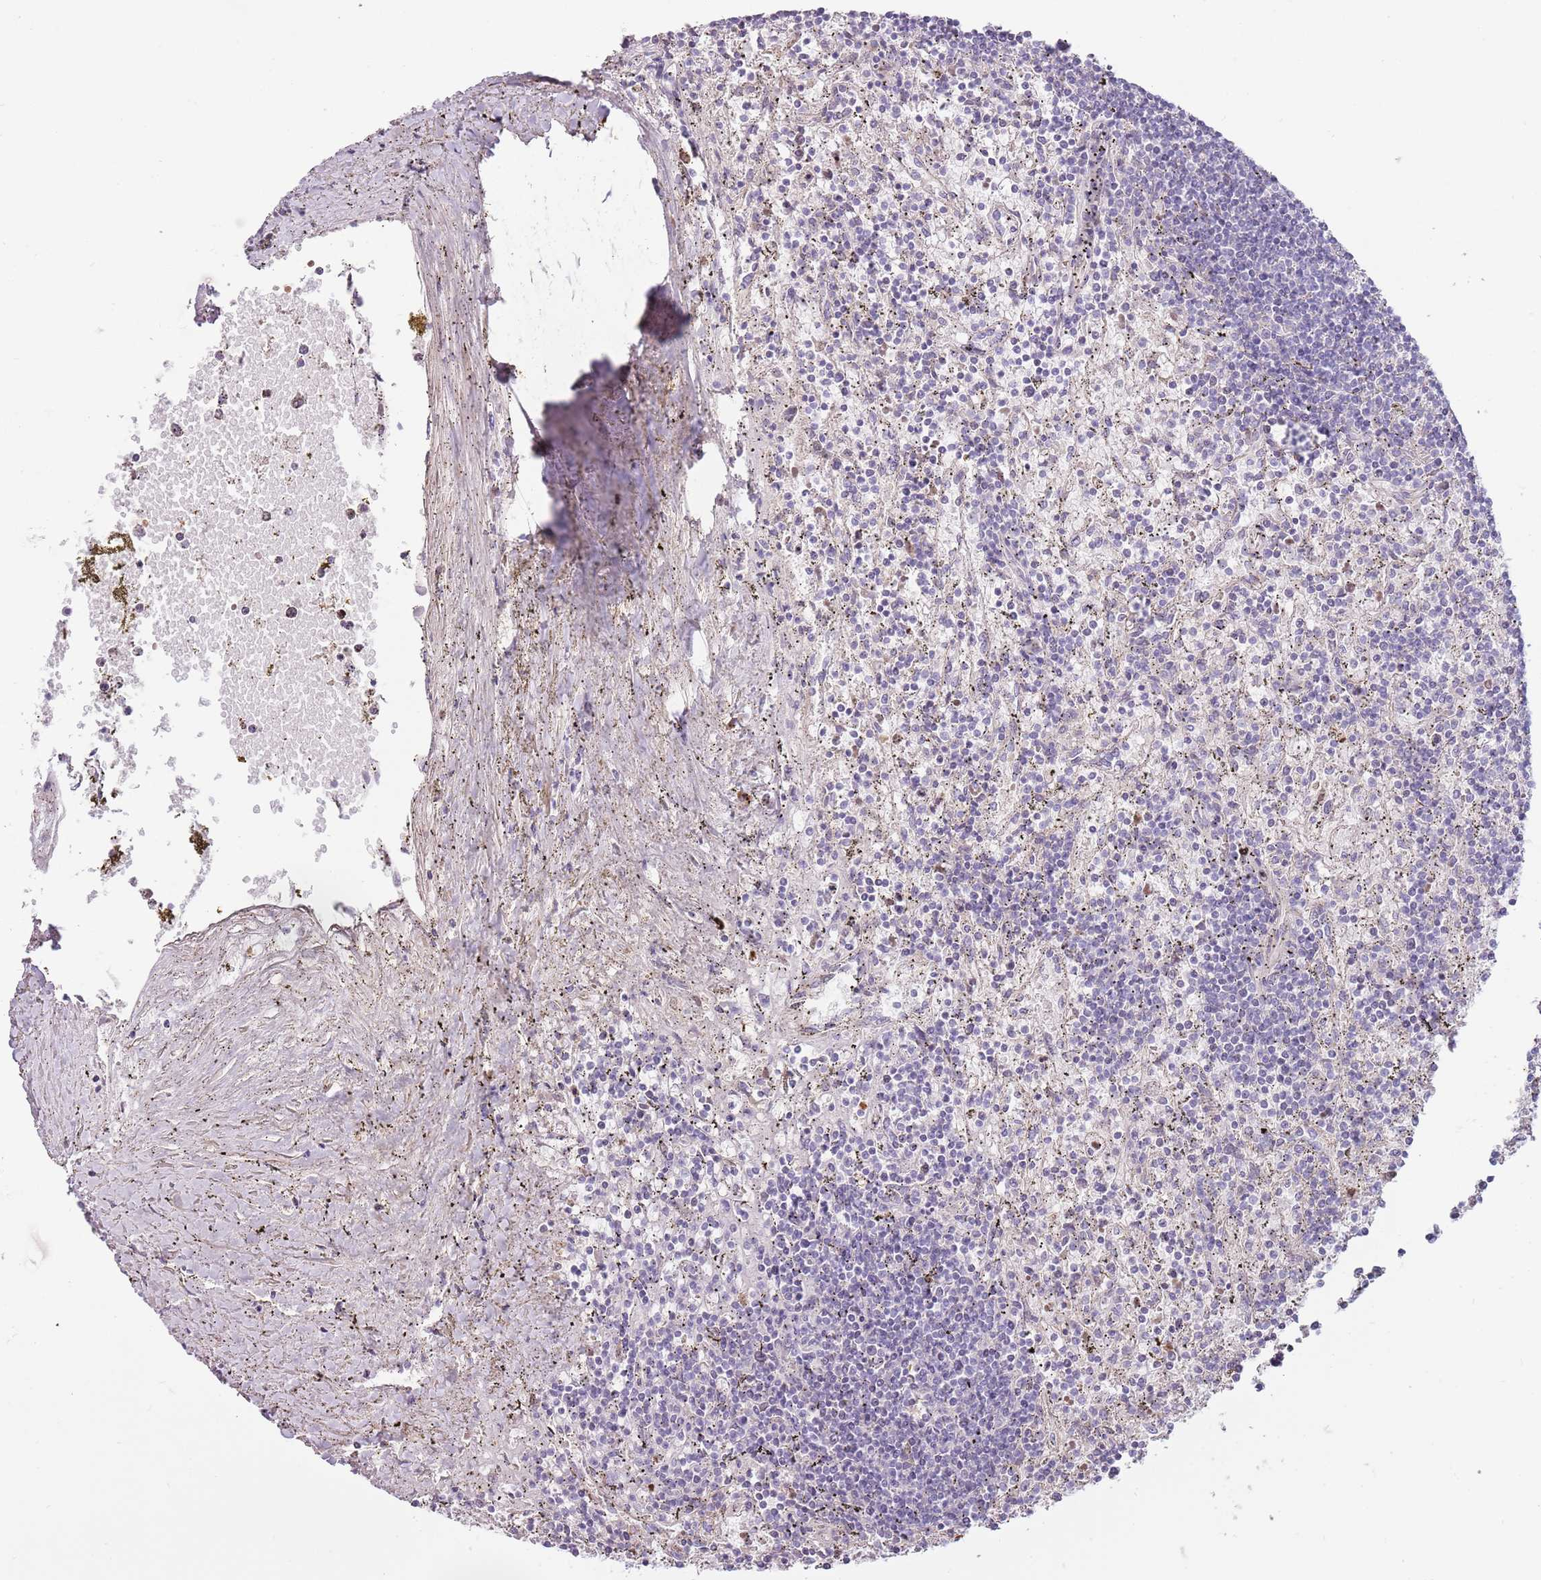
{"staining": {"intensity": "negative", "quantity": "none", "location": "none"}, "tissue": "lymphoma", "cell_type": "Tumor cells", "image_type": "cancer", "snomed": [{"axis": "morphology", "description": "Malignant lymphoma, non-Hodgkin's type, Low grade"}, {"axis": "topography", "description": "Spleen"}], "caption": "Tumor cells show no significant protein staining in malignant lymphoma, non-Hodgkin's type (low-grade).", "gene": "MCUB", "patient": {"sex": "male", "age": 76}}